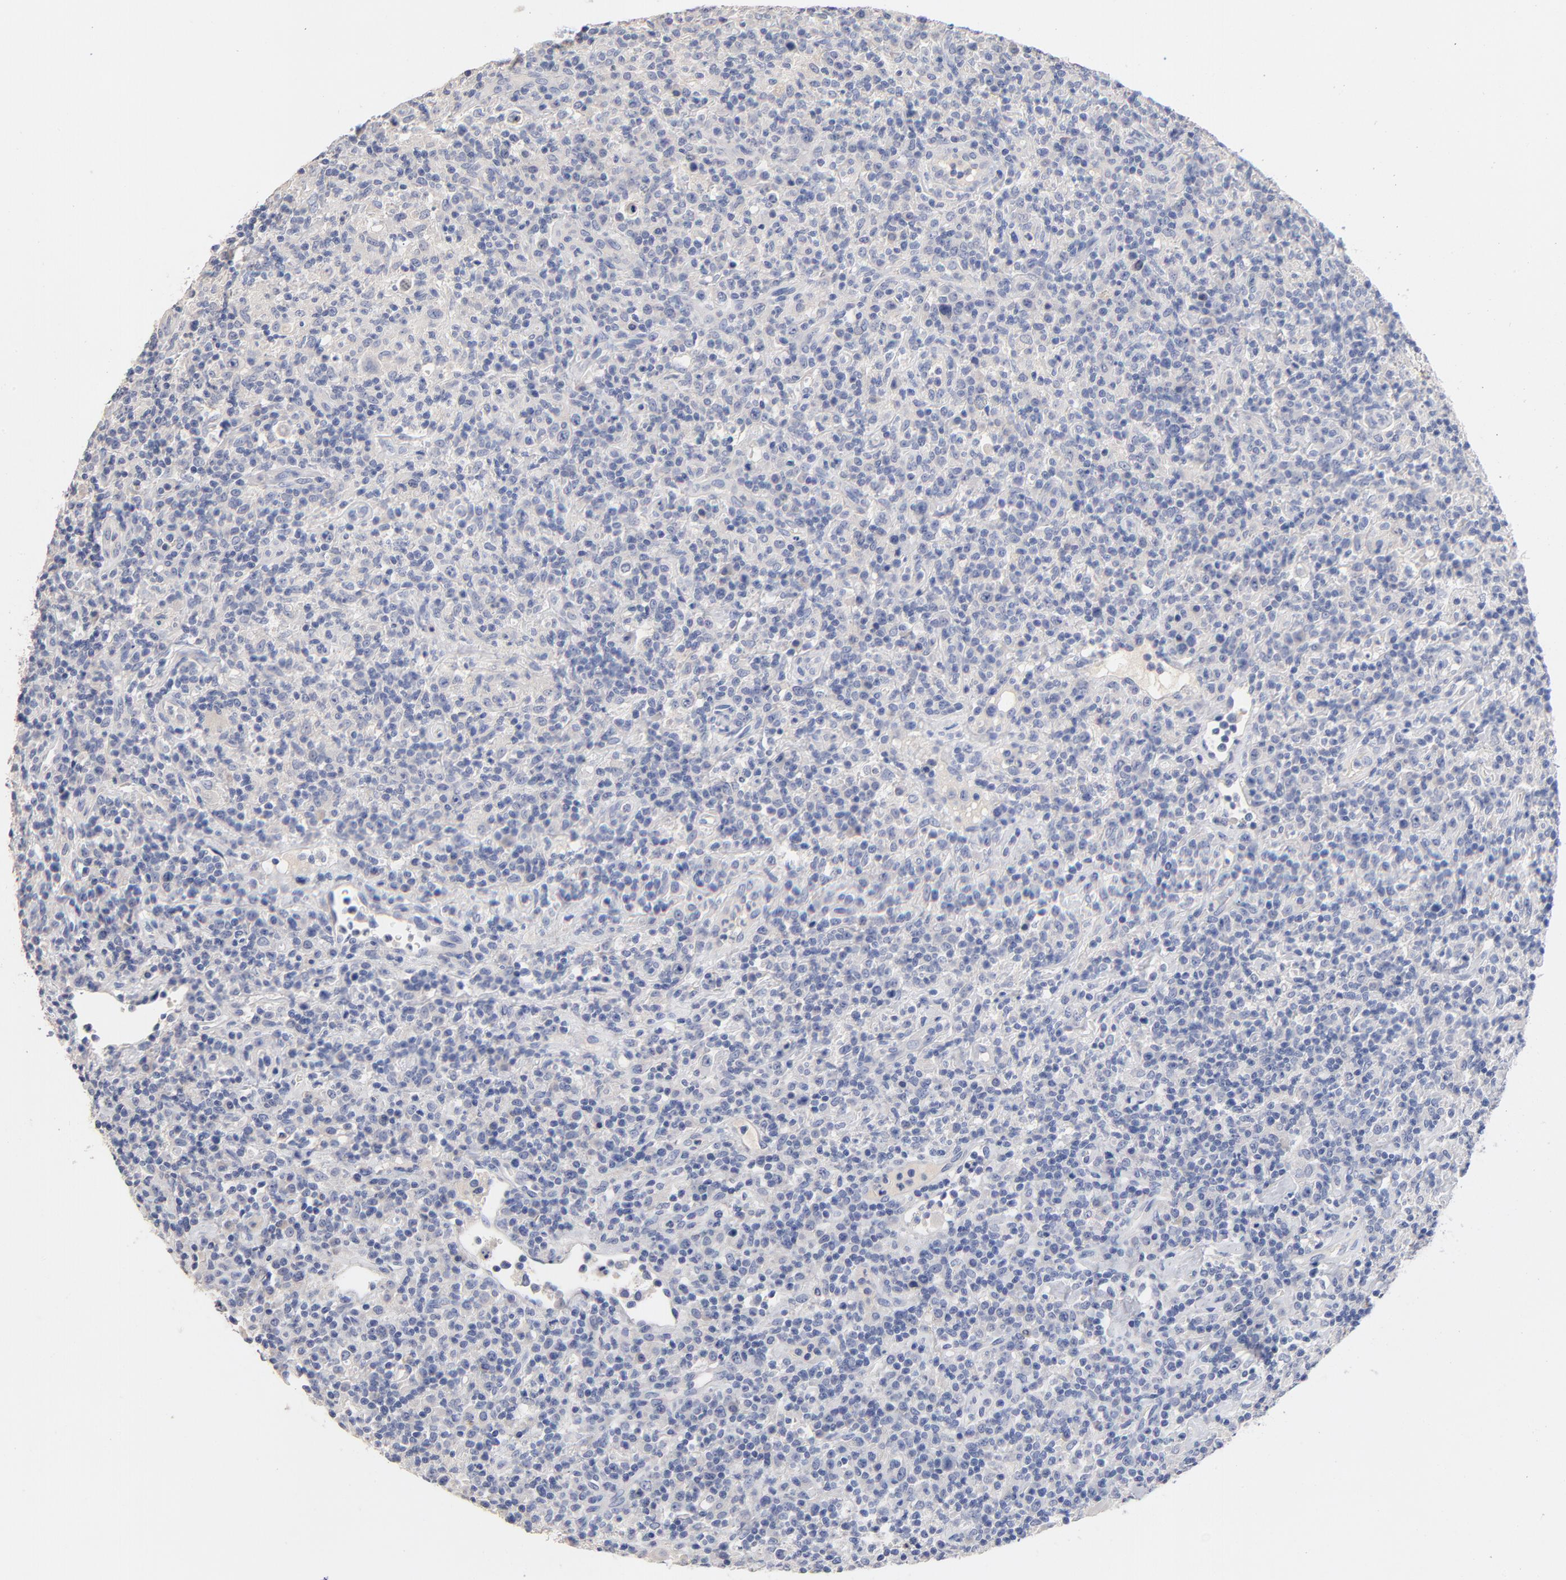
{"staining": {"intensity": "negative", "quantity": "none", "location": "none"}, "tissue": "lymphoma", "cell_type": "Tumor cells", "image_type": "cancer", "snomed": [{"axis": "morphology", "description": "Hodgkin's disease, NOS"}, {"axis": "topography", "description": "Lymph node"}], "caption": "Protein analysis of Hodgkin's disease exhibits no significant positivity in tumor cells.", "gene": "CPS1", "patient": {"sex": "male", "age": 65}}